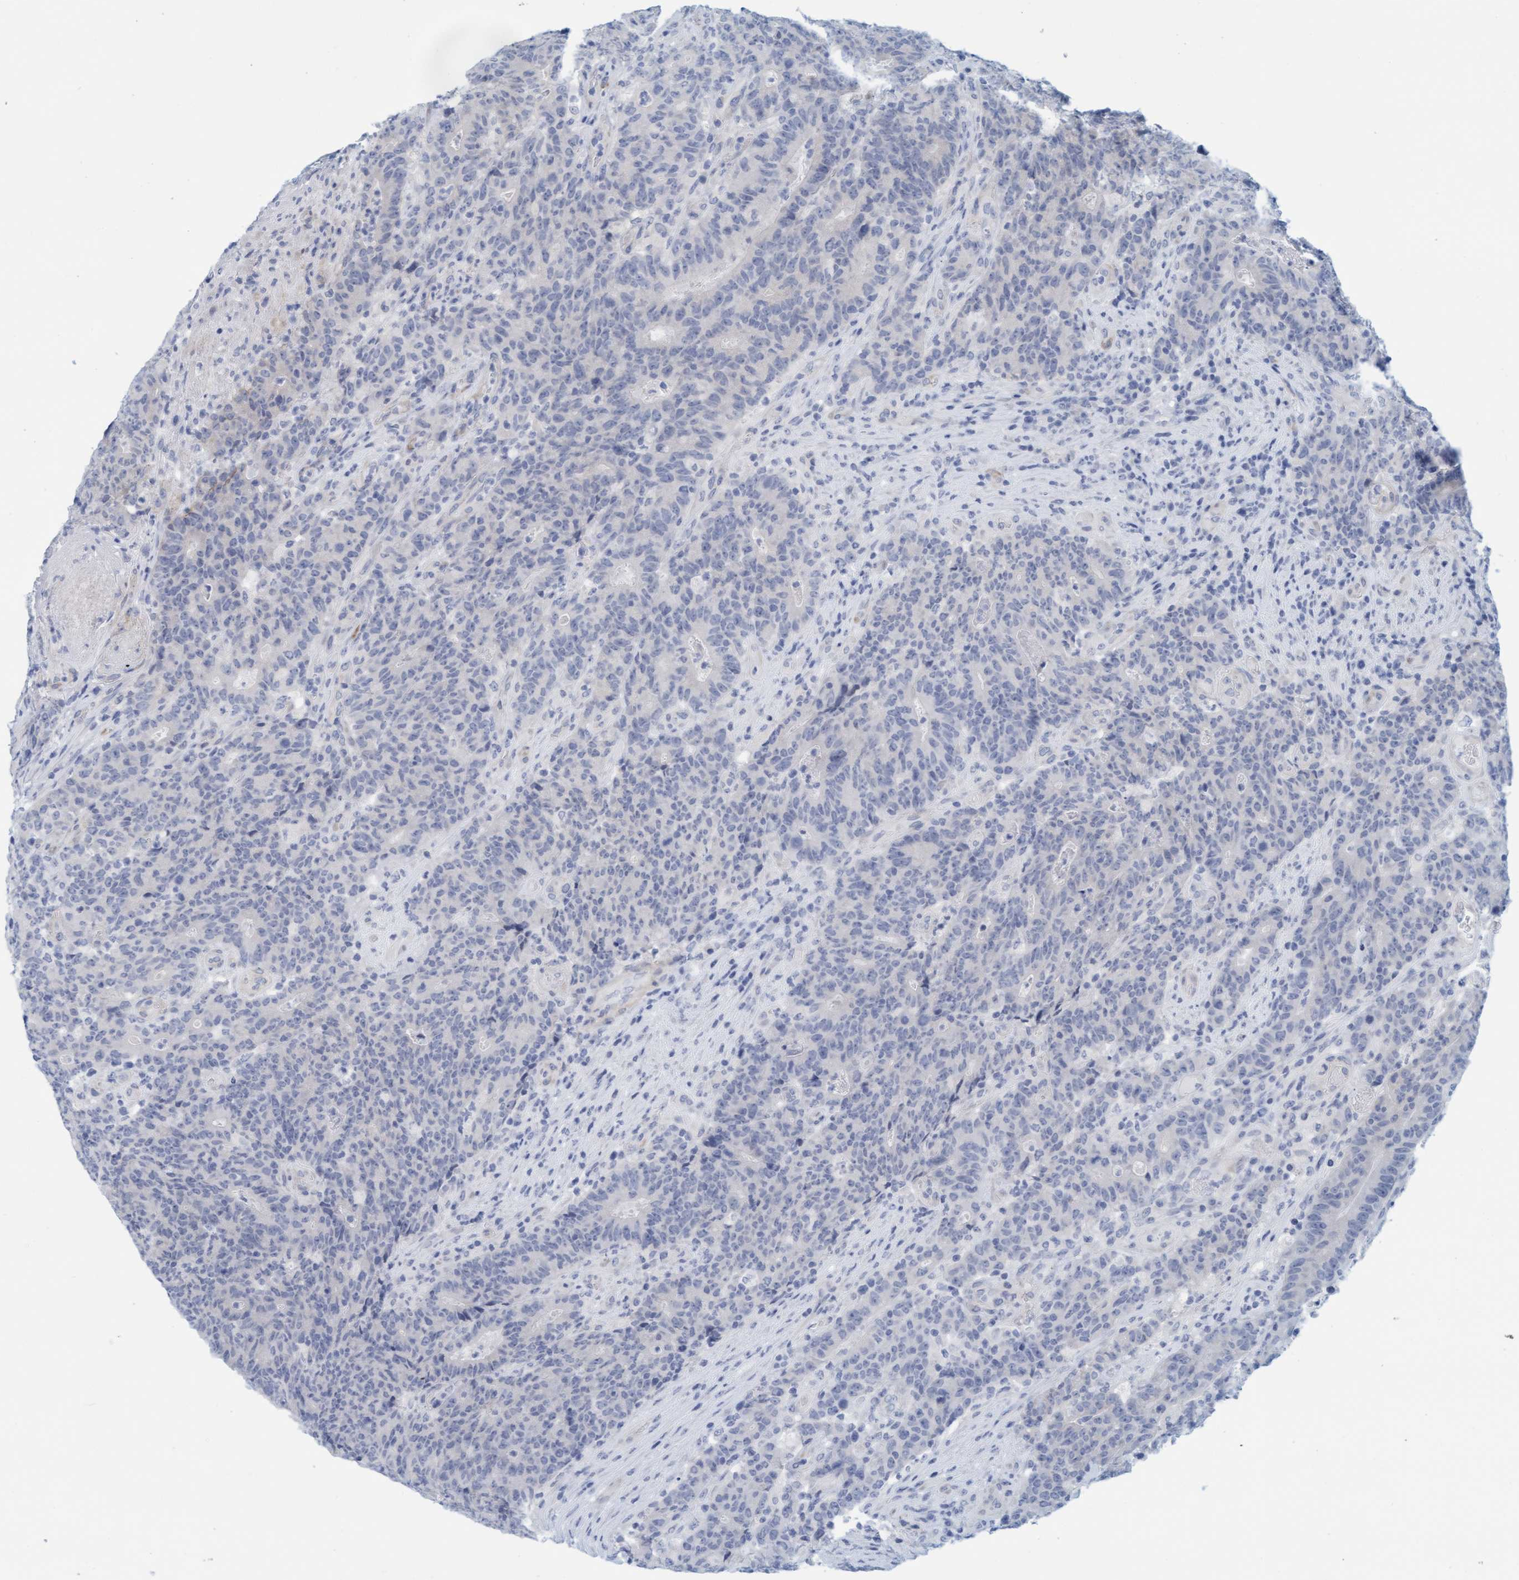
{"staining": {"intensity": "negative", "quantity": "none", "location": "none"}, "tissue": "colorectal cancer", "cell_type": "Tumor cells", "image_type": "cancer", "snomed": [{"axis": "morphology", "description": "Normal tissue, NOS"}, {"axis": "morphology", "description": "Adenocarcinoma, NOS"}, {"axis": "topography", "description": "Colon"}], "caption": "Human colorectal cancer stained for a protein using immunohistochemistry (IHC) displays no staining in tumor cells.", "gene": "TSTD2", "patient": {"sex": "female", "age": 75}}